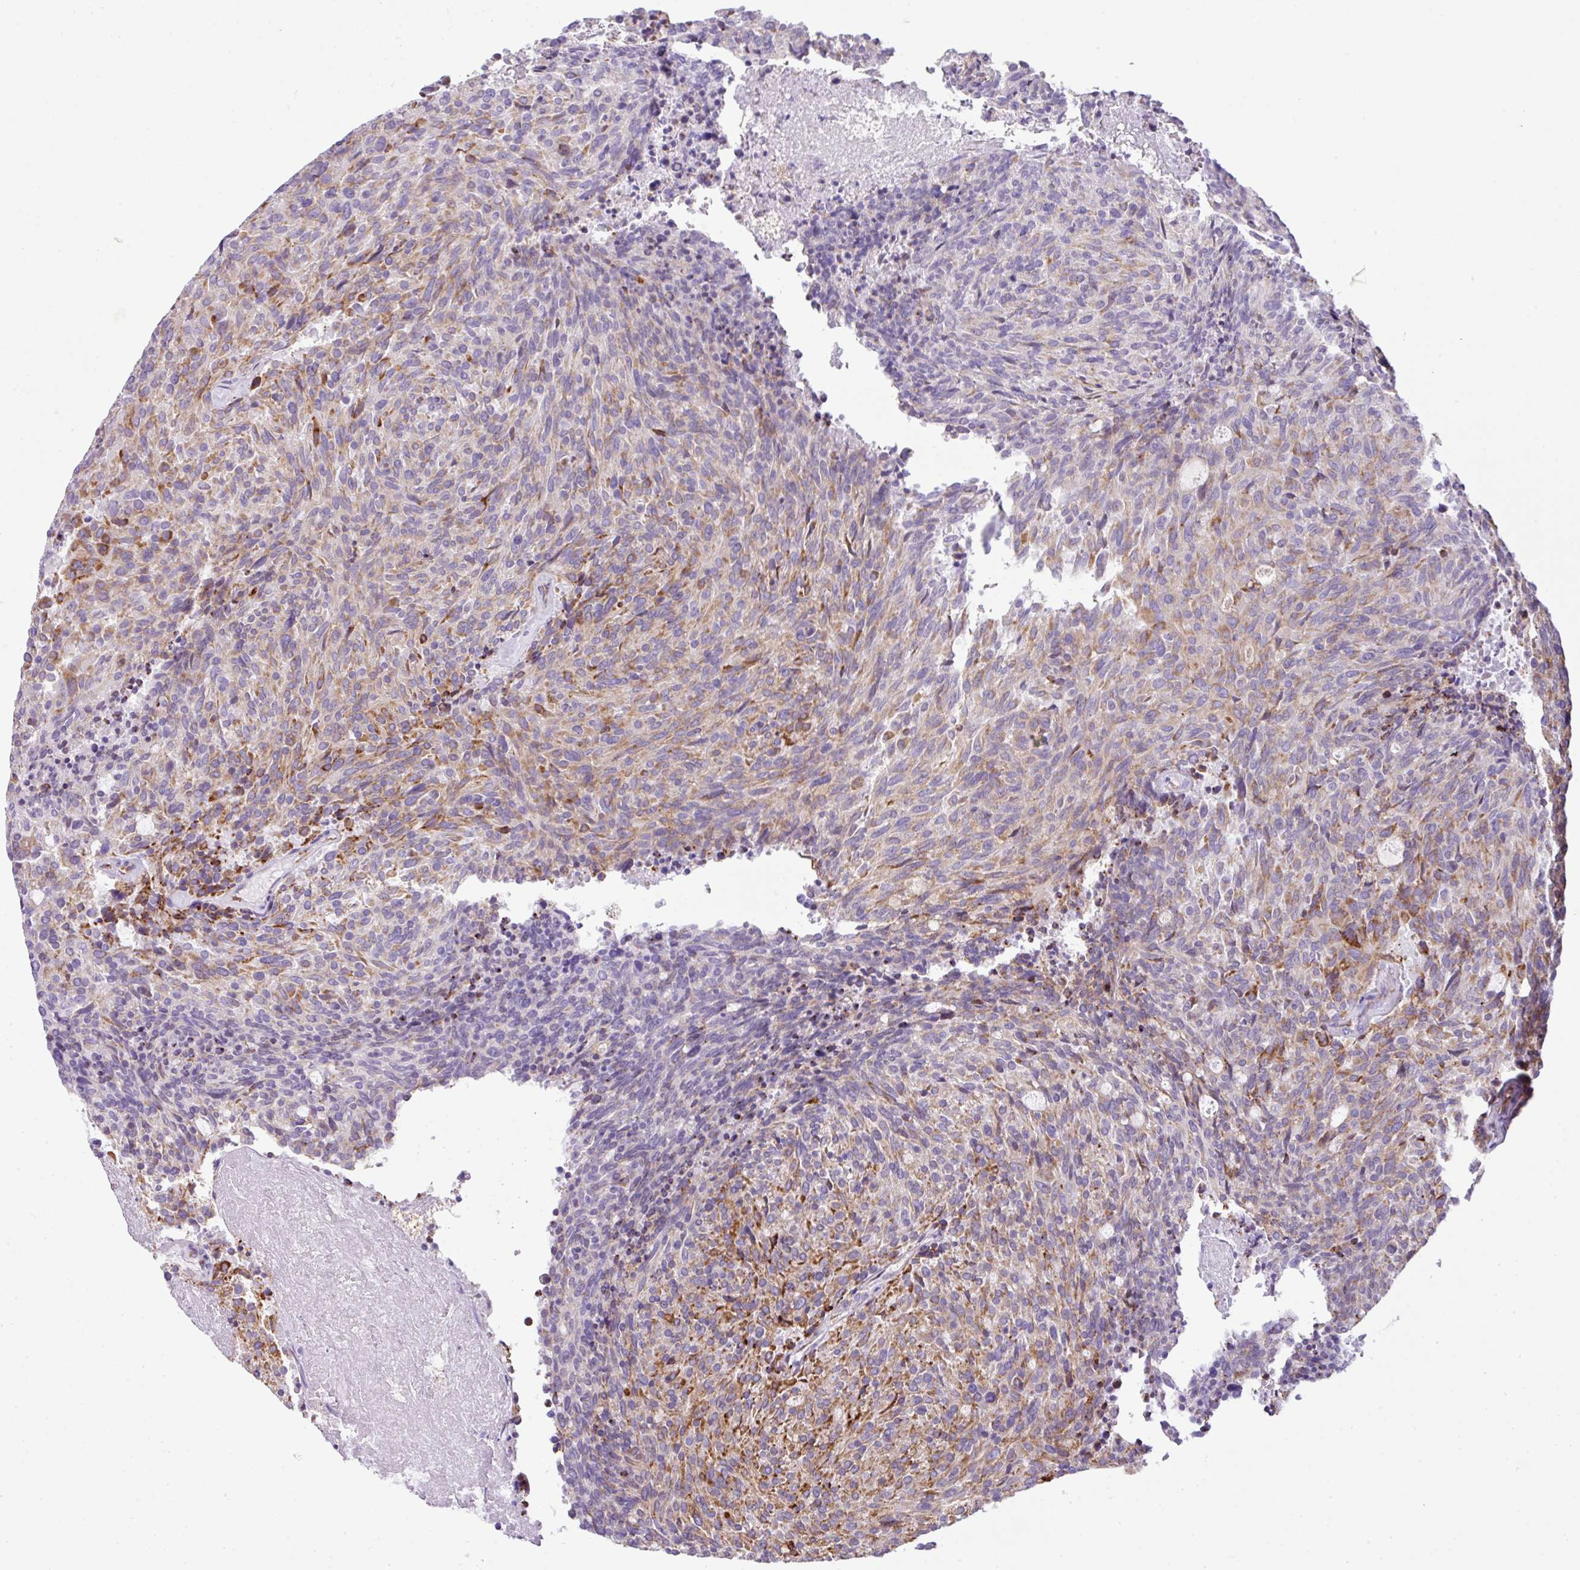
{"staining": {"intensity": "moderate", "quantity": "25%-75%", "location": "cytoplasmic/membranous"}, "tissue": "carcinoid", "cell_type": "Tumor cells", "image_type": "cancer", "snomed": [{"axis": "morphology", "description": "Carcinoid, malignant, NOS"}, {"axis": "topography", "description": "Pancreas"}], "caption": "A brown stain labels moderate cytoplasmic/membranous expression of a protein in human malignant carcinoid tumor cells.", "gene": "RGS21", "patient": {"sex": "female", "age": 54}}